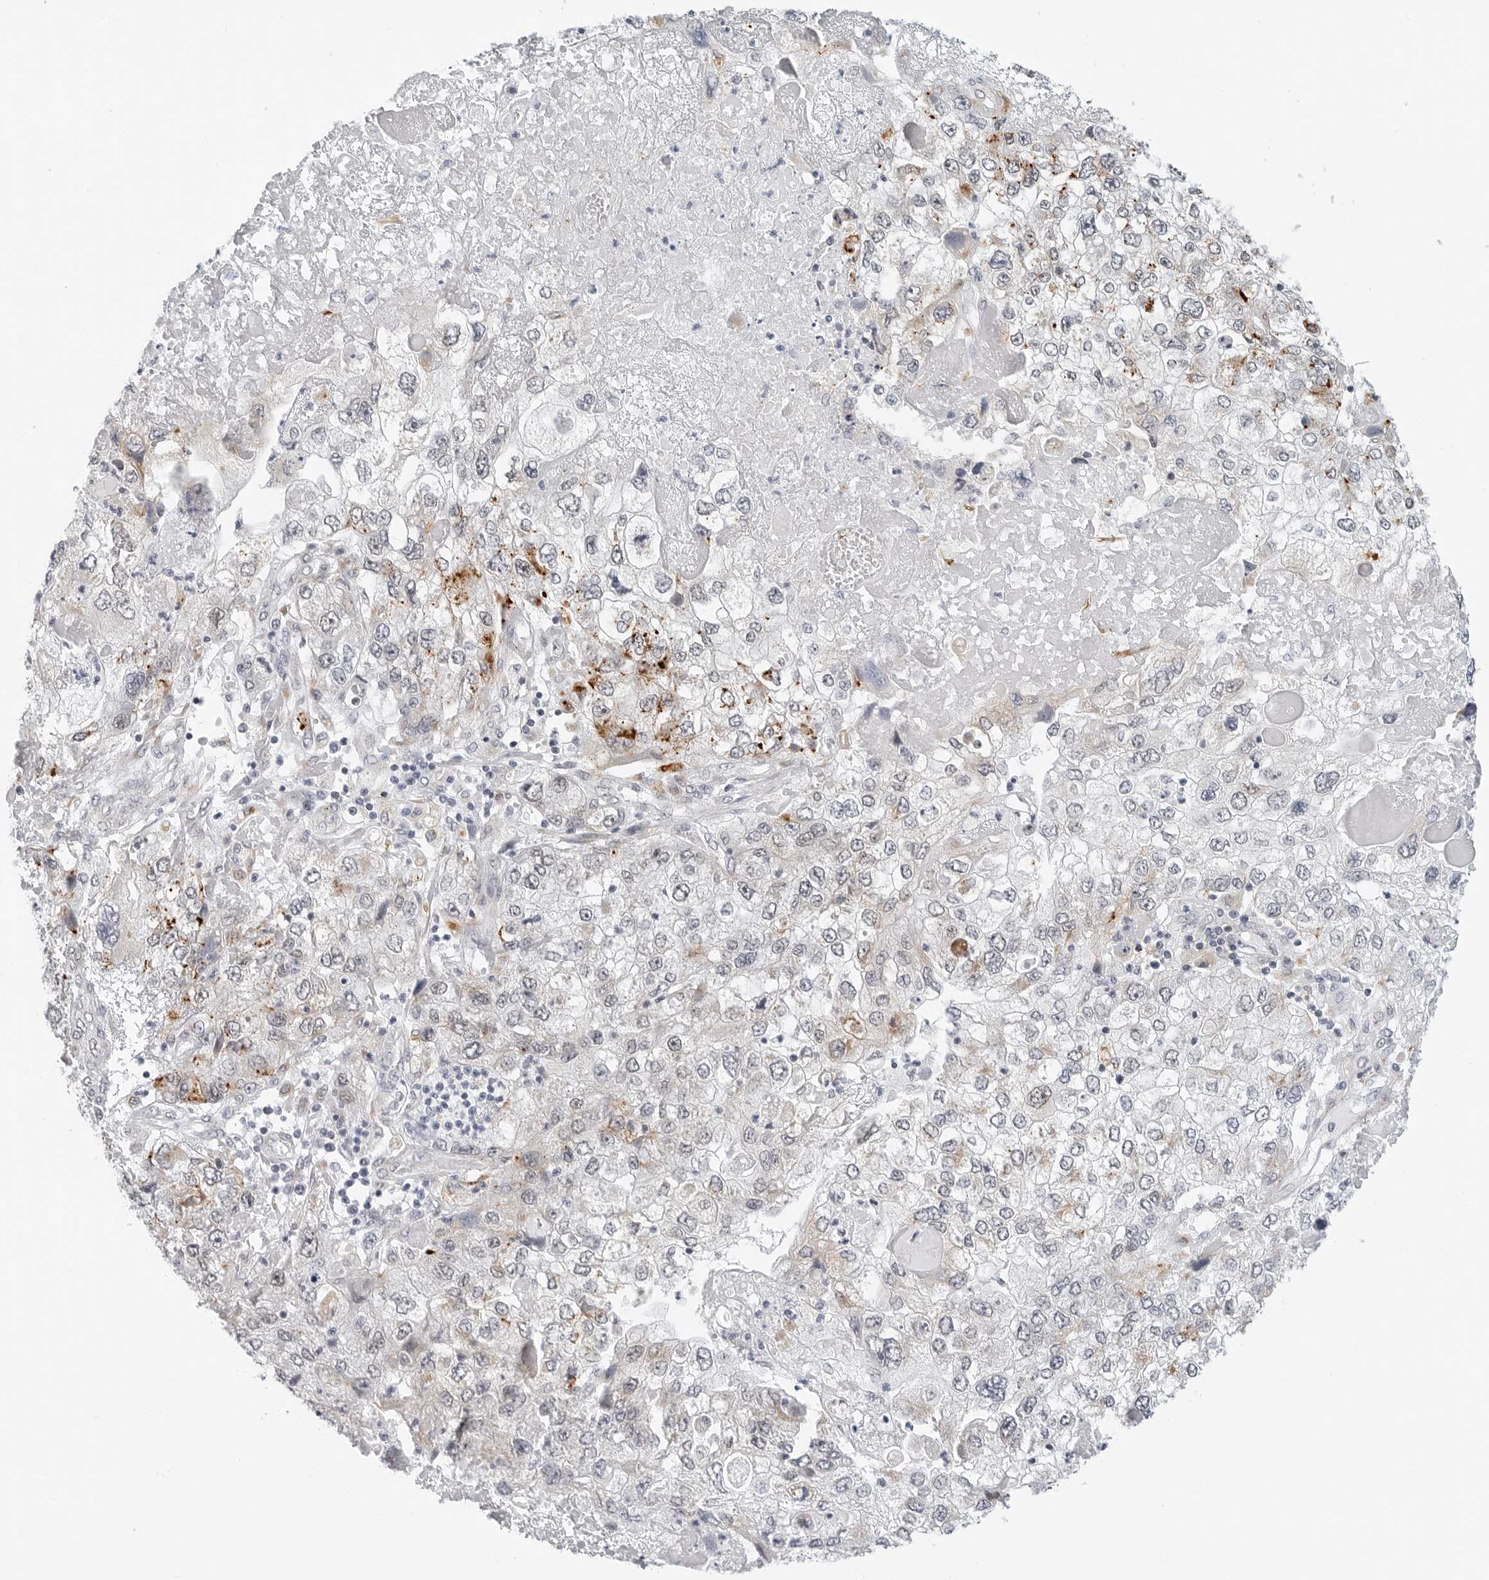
{"staining": {"intensity": "moderate", "quantity": "<25%", "location": "cytoplasmic/membranous"}, "tissue": "endometrial cancer", "cell_type": "Tumor cells", "image_type": "cancer", "snomed": [{"axis": "morphology", "description": "Adenocarcinoma, NOS"}, {"axis": "topography", "description": "Endometrium"}], "caption": "Human endometrial adenocarcinoma stained with a brown dye exhibits moderate cytoplasmic/membranous positive staining in approximately <25% of tumor cells.", "gene": "TSEN2", "patient": {"sex": "female", "age": 49}}